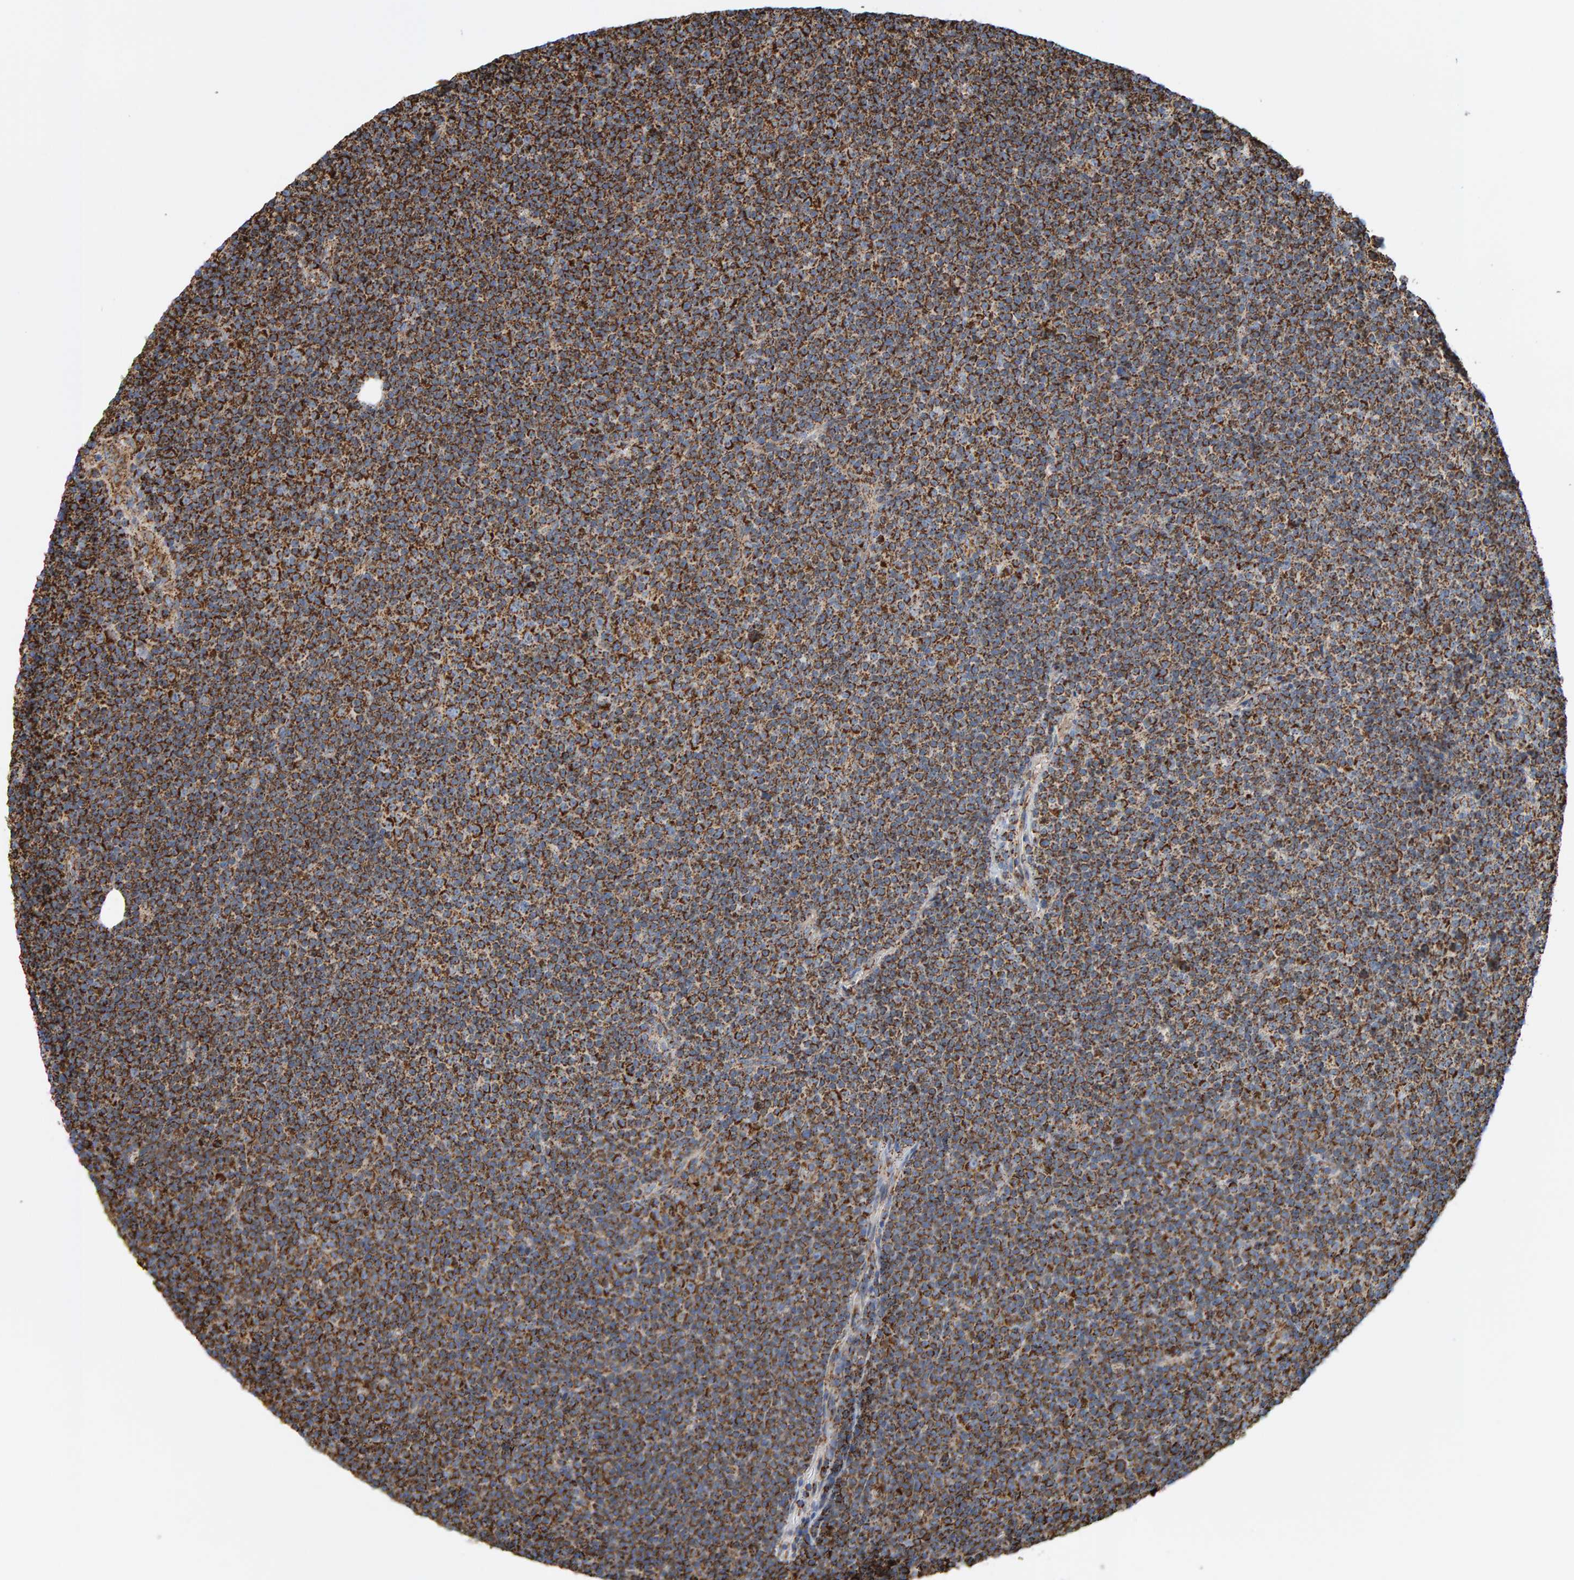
{"staining": {"intensity": "moderate", "quantity": ">75%", "location": "cytoplasmic/membranous"}, "tissue": "lymphoma", "cell_type": "Tumor cells", "image_type": "cancer", "snomed": [{"axis": "morphology", "description": "Malignant lymphoma, non-Hodgkin's type, Low grade"}, {"axis": "topography", "description": "Lymph node"}], "caption": "The immunohistochemical stain highlights moderate cytoplasmic/membranous expression in tumor cells of lymphoma tissue.", "gene": "MRPL45", "patient": {"sex": "female", "age": 67}}